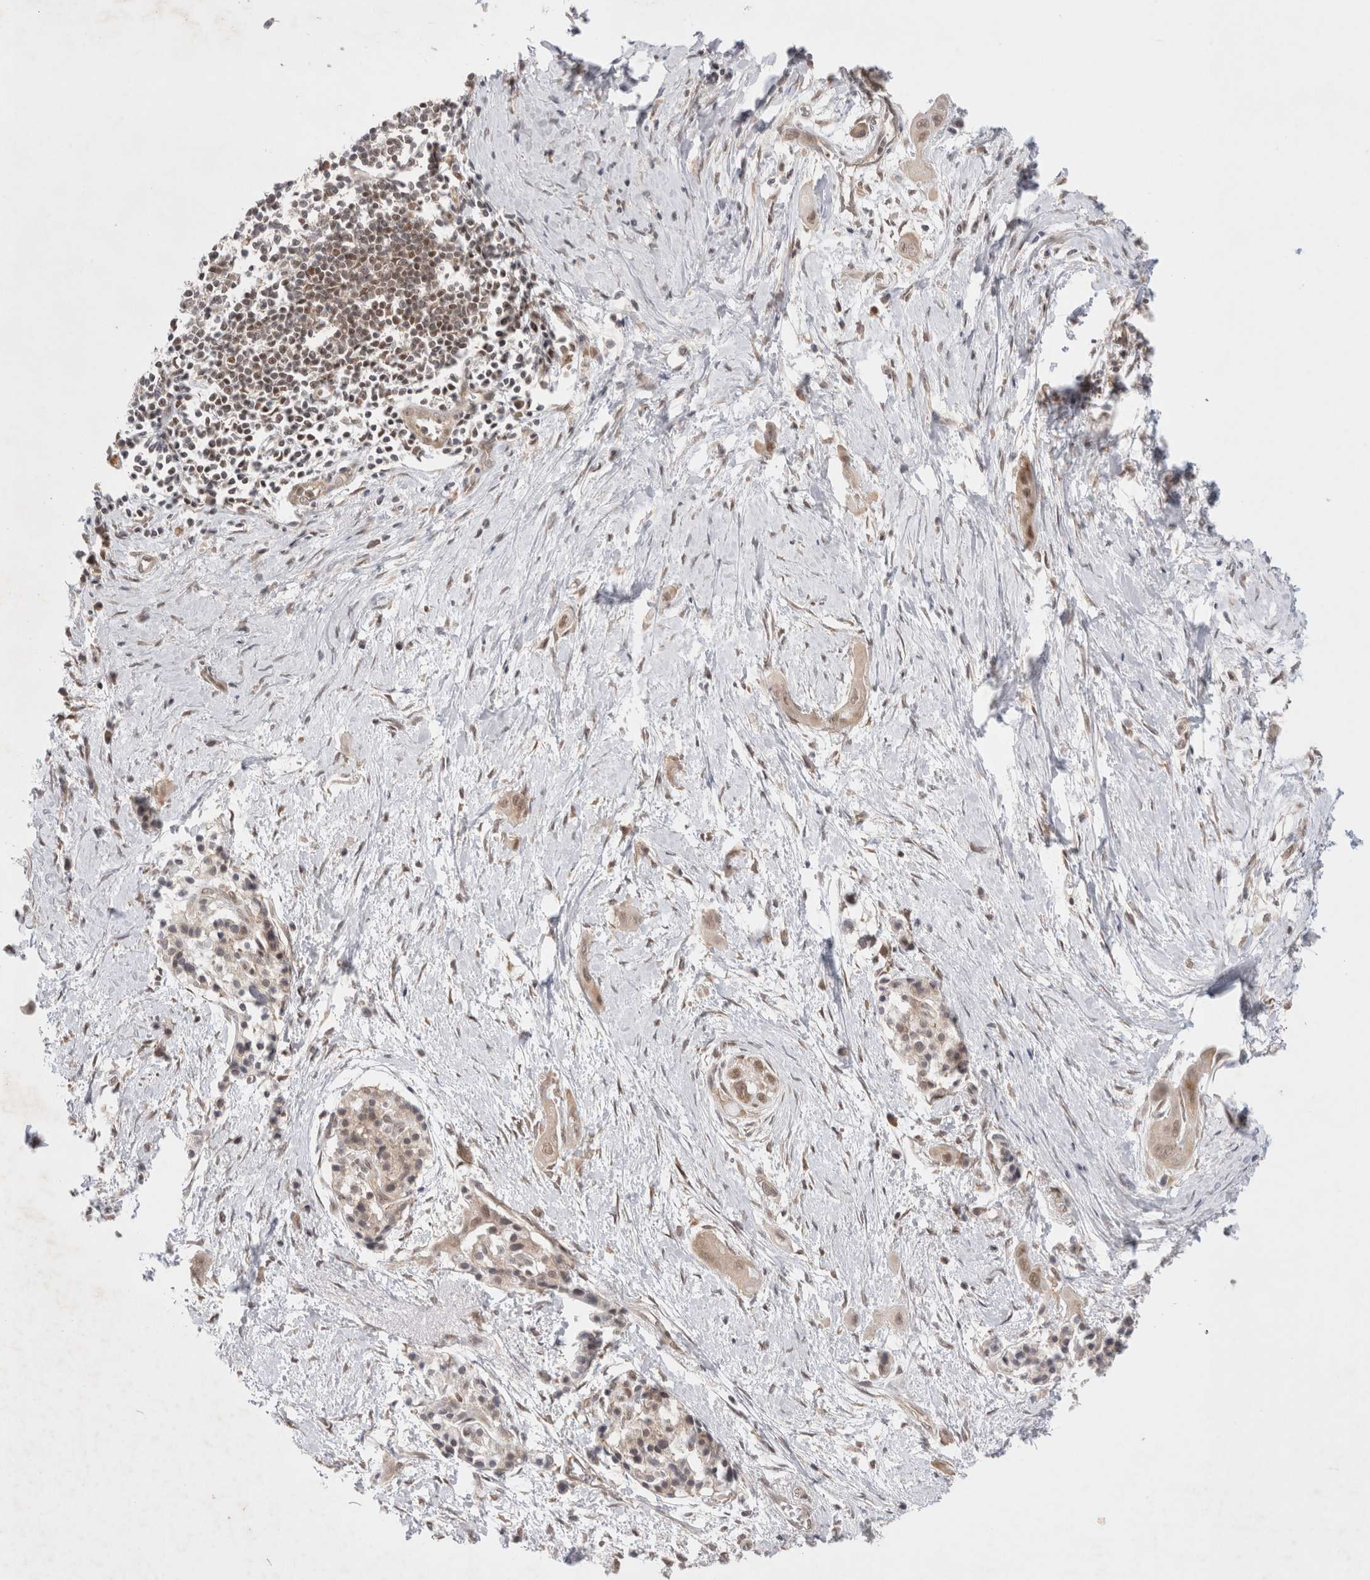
{"staining": {"intensity": "weak", "quantity": ">75%", "location": "cytoplasmic/membranous"}, "tissue": "pancreatic cancer", "cell_type": "Tumor cells", "image_type": "cancer", "snomed": [{"axis": "morphology", "description": "Adenocarcinoma, NOS"}, {"axis": "topography", "description": "Pancreas"}], "caption": "This is an image of immunohistochemistry (IHC) staining of adenocarcinoma (pancreatic), which shows weak staining in the cytoplasmic/membranous of tumor cells.", "gene": "EIF3E", "patient": {"sex": "male", "age": 59}}